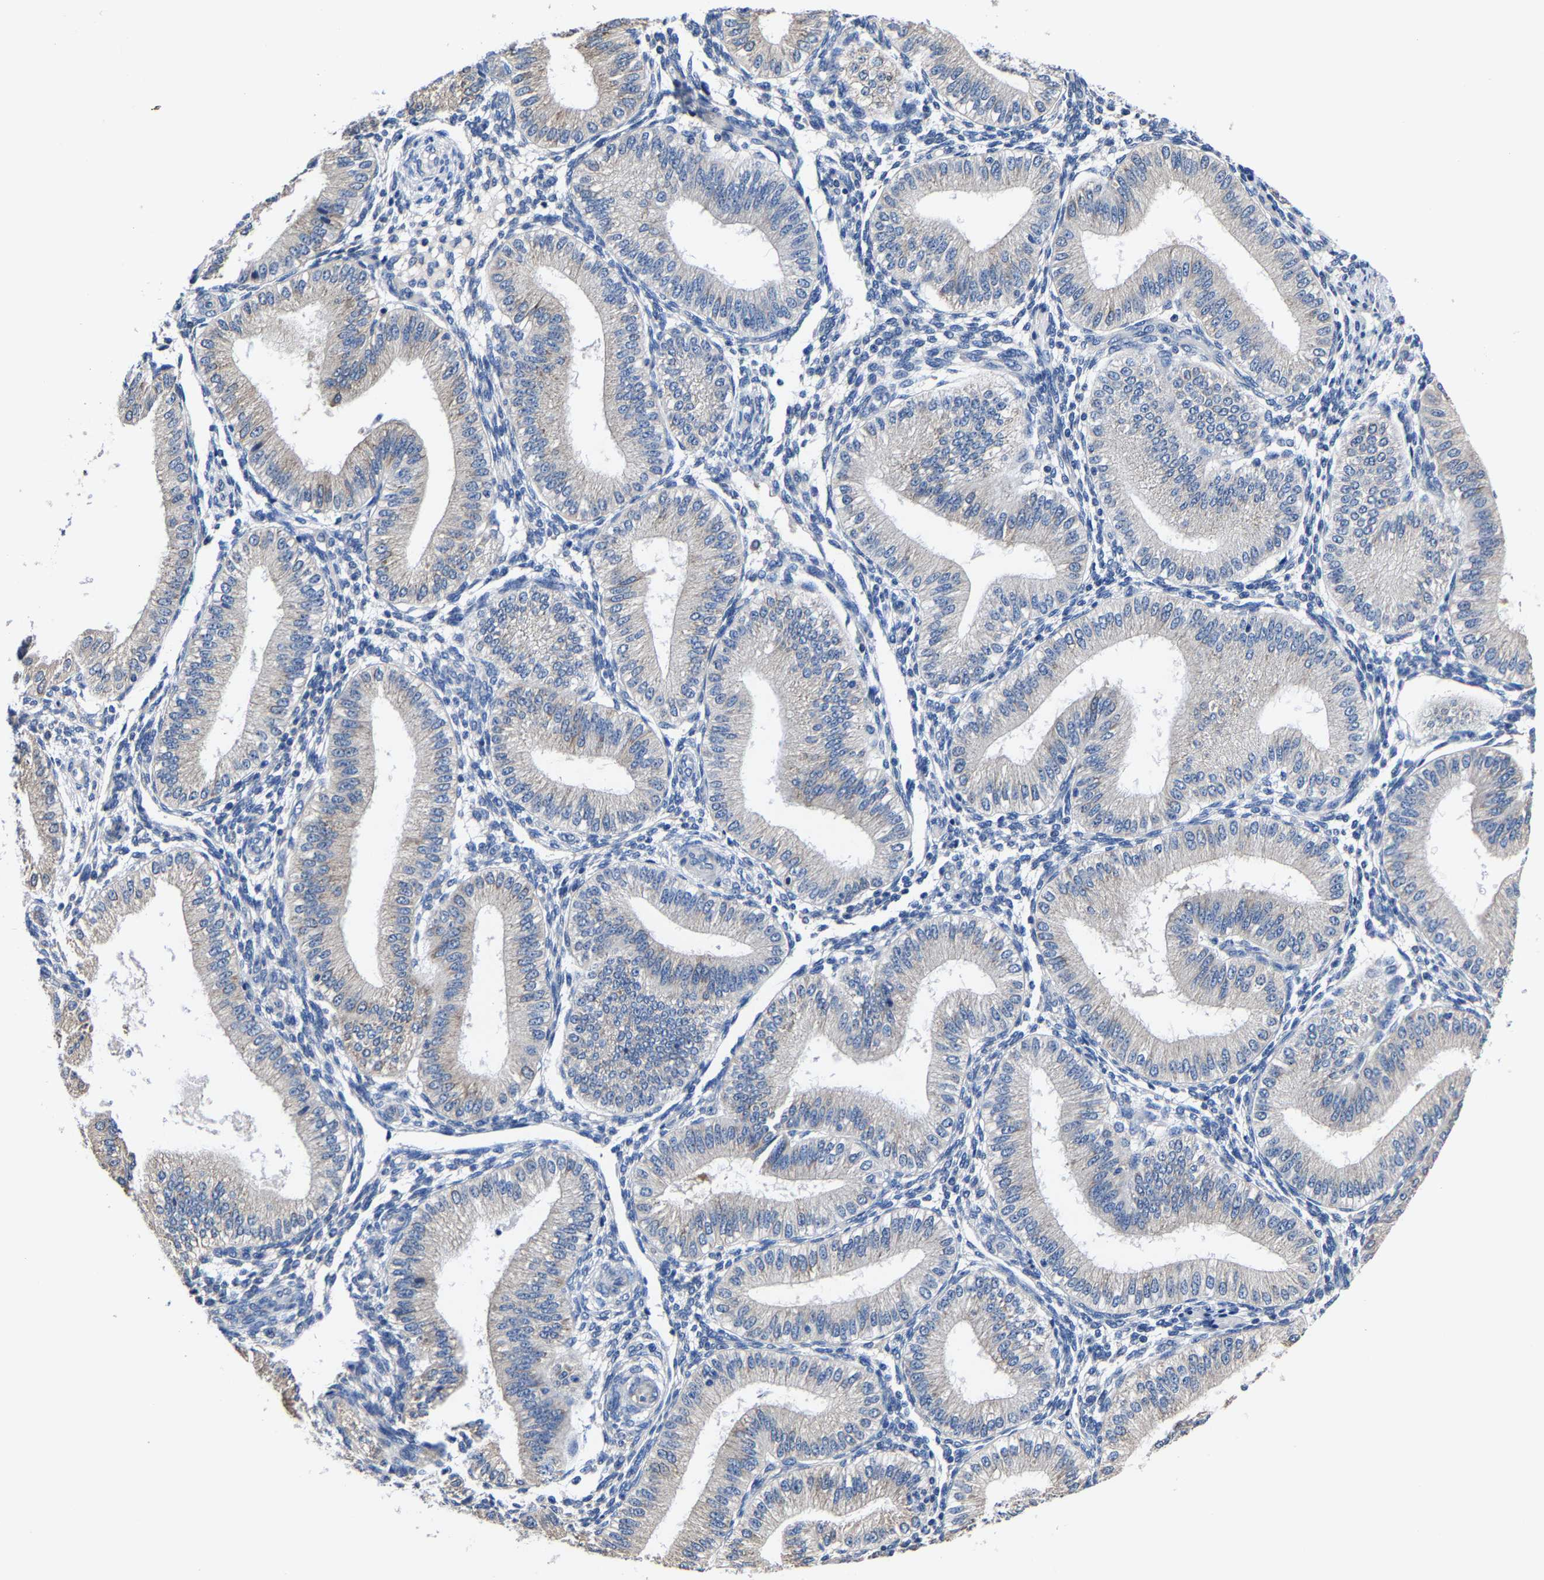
{"staining": {"intensity": "negative", "quantity": "none", "location": "none"}, "tissue": "endometrium", "cell_type": "Cells in endometrial stroma", "image_type": "normal", "snomed": [{"axis": "morphology", "description": "Normal tissue, NOS"}, {"axis": "topography", "description": "Endometrium"}], "caption": "Immunohistochemical staining of normal endometrium reveals no significant expression in cells in endometrial stroma.", "gene": "SRPK2", "patient": {"sex": "female", "age": 39}}